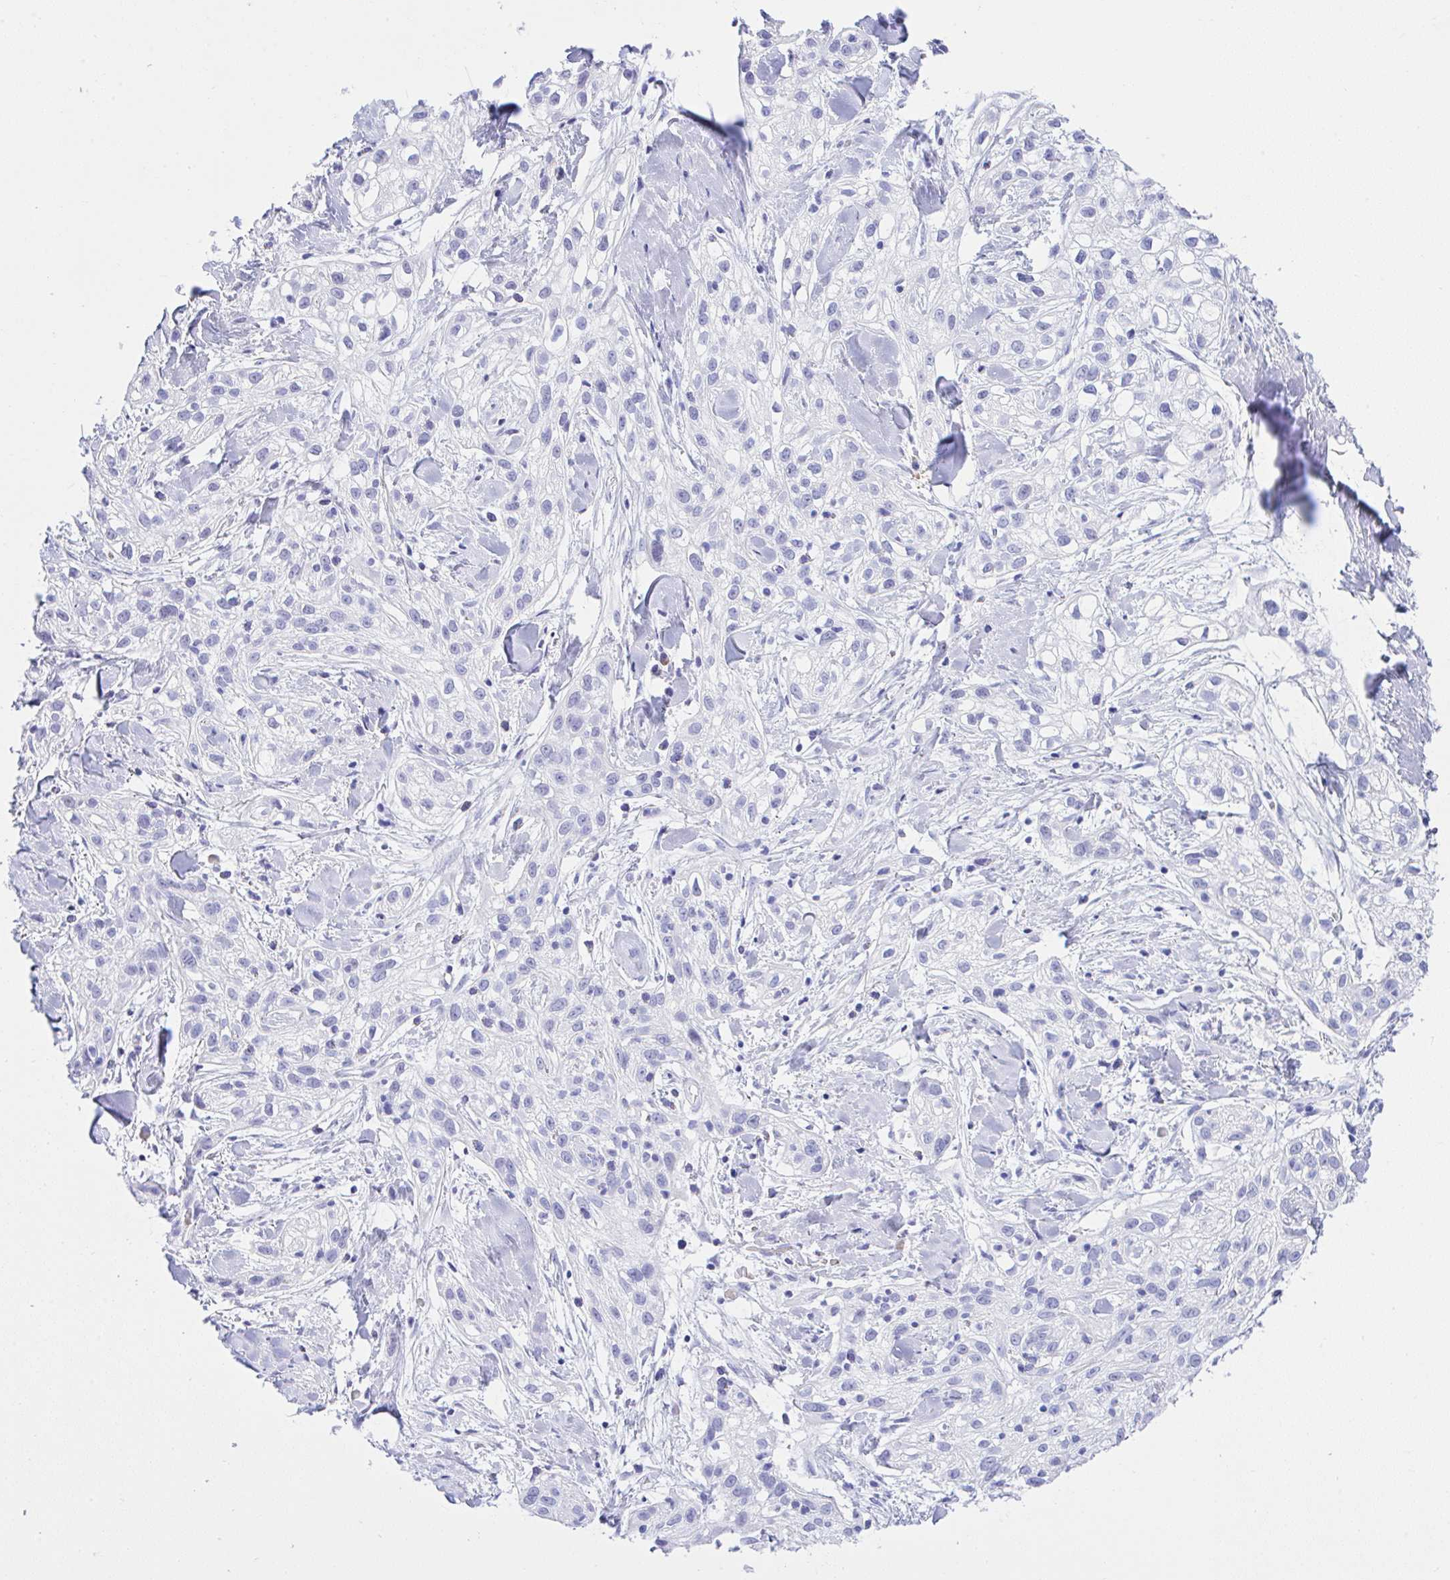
{"staining": {"intensity": "negative", "quantity": "none", "location": "none"}, "tissue": "skin cancer", "cell_type": "Tumor cells", "image_type": "cancer", "snomed": [{"axis": "morphology", "description": "Squamous cell carcinoma, NOS"}, {"axis": "topography", "description": "Skin"}], "caption": "Protein analysis of skin cancer (squamous cell carcinoma) shows no significant expression in tumor cells.", "gene": "SEL1L2", "patient": {"sex": "male", "age": 82}}